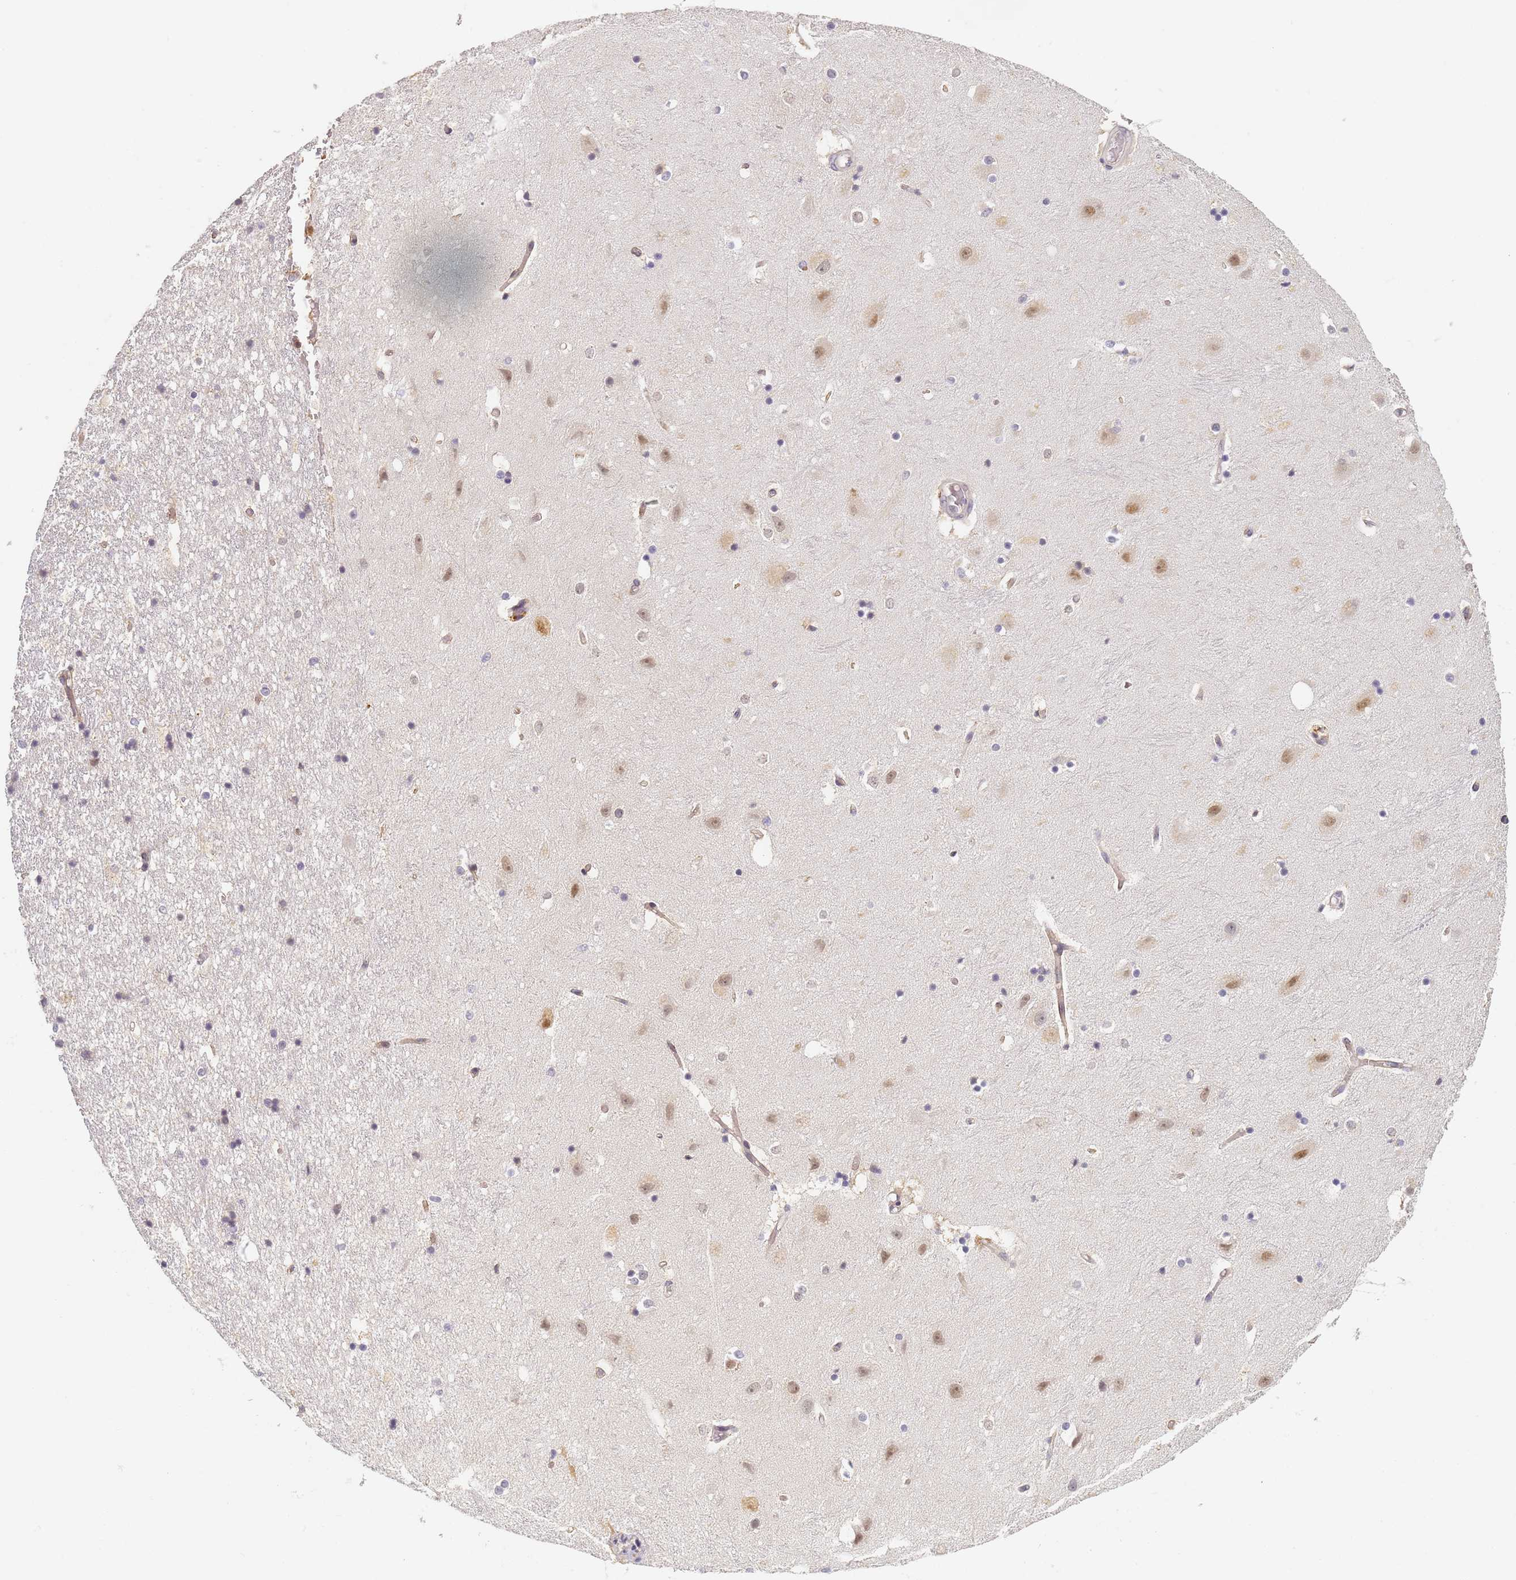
{"staining": {"intensity": "negative", "quantity": "none", "location": "none"}, "tissue": "hippocampus", "cell_type": "Glial cells", "image_type": "normal", "snomed": [{"axis": "morphology", "description": "Normal tissue, NOS"}, {"axis": "topography", "description": "Hippocampus"}], "caption": "This is an immunohistochemistry (IHC) histopathology image of unremarkable hippocampus. There is no expression in glial cells.", "gene": "HMCES", "patient": {"sex": "female", "age": 52}}